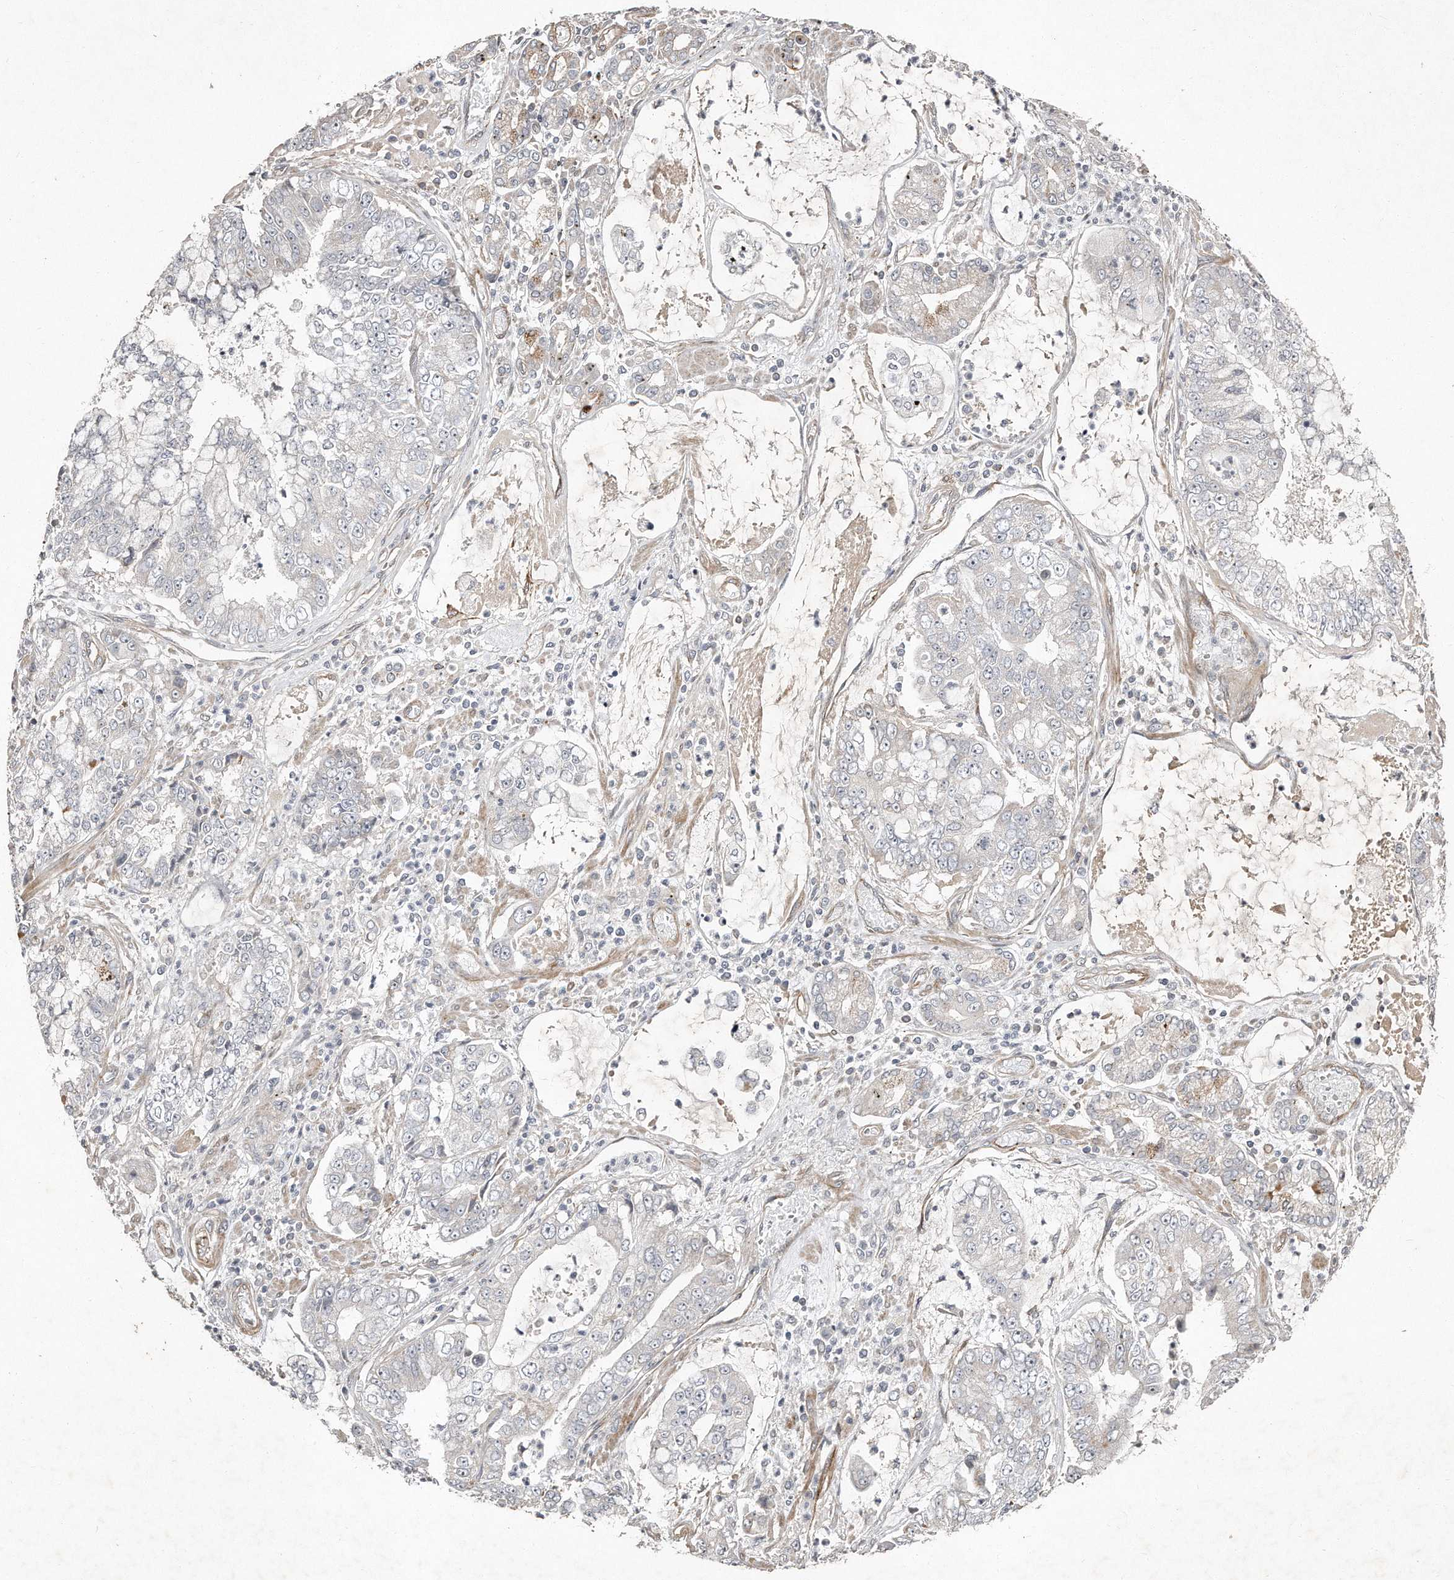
{"staining": {"intensity": "negative", "quantity": "none", "location": "none"}, "tissue": "stomach cancer", "cell_type": "Tumor cells", "image_type": "cancer", "snomed": [{"axis": "morphology", "description": "Adenocarcinoma, NOS"}, {"axis": "topography", "description": "Stomach"}], "caption": "Tumor cells are negative for brown protein staining in stomach cancer (adenocarcinoma). (Stains: DAB immunohistochemistry (IHC) with hematoxylin counter stain, Microscopy: brightfield microscopy at high magnification).", "gene": "SNAP47", "patient": {"sex": "male", "age": 76}}